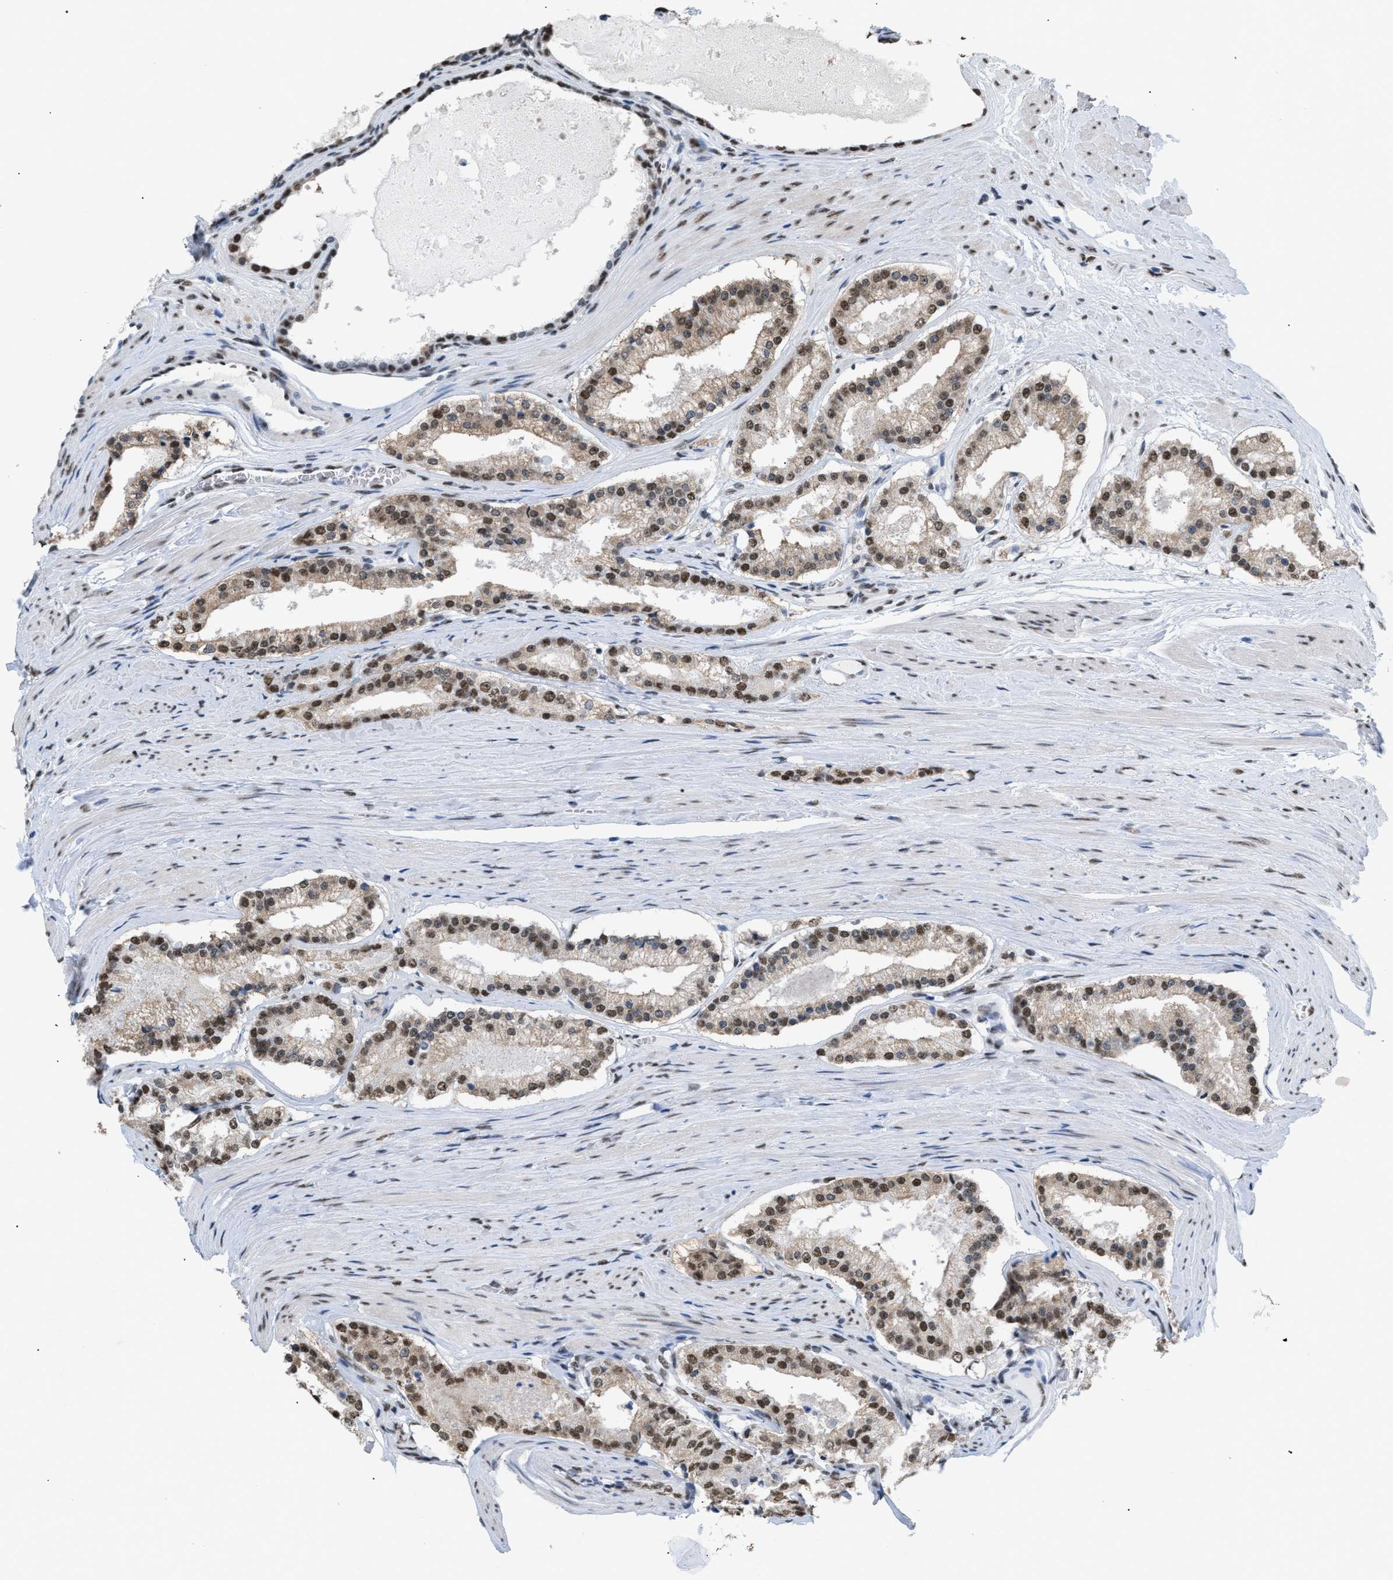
{"staining": {"intensity": "moderate", "quantity": ">75%", "location": "cytoplasmic/membranous,nuclear"}, "tissue": "prostate cancer", "cell_type": "Tumor cells", "image_type": "cancer", "snomed": [{"axis": "morphology", "description": "Adenocarcinoma, Low grade"}, {"axis": "topography", "description": "Prostate"}], "caption": "Protein analysis of adenocarcinoma (low-grade) (prostate) tissue shows moderate cytoplasmic/membranous and nuclear positivity in about >75% of tumor cells.", "gene": "CCAR2", "patient": {"sex": "male", "age": 63}}